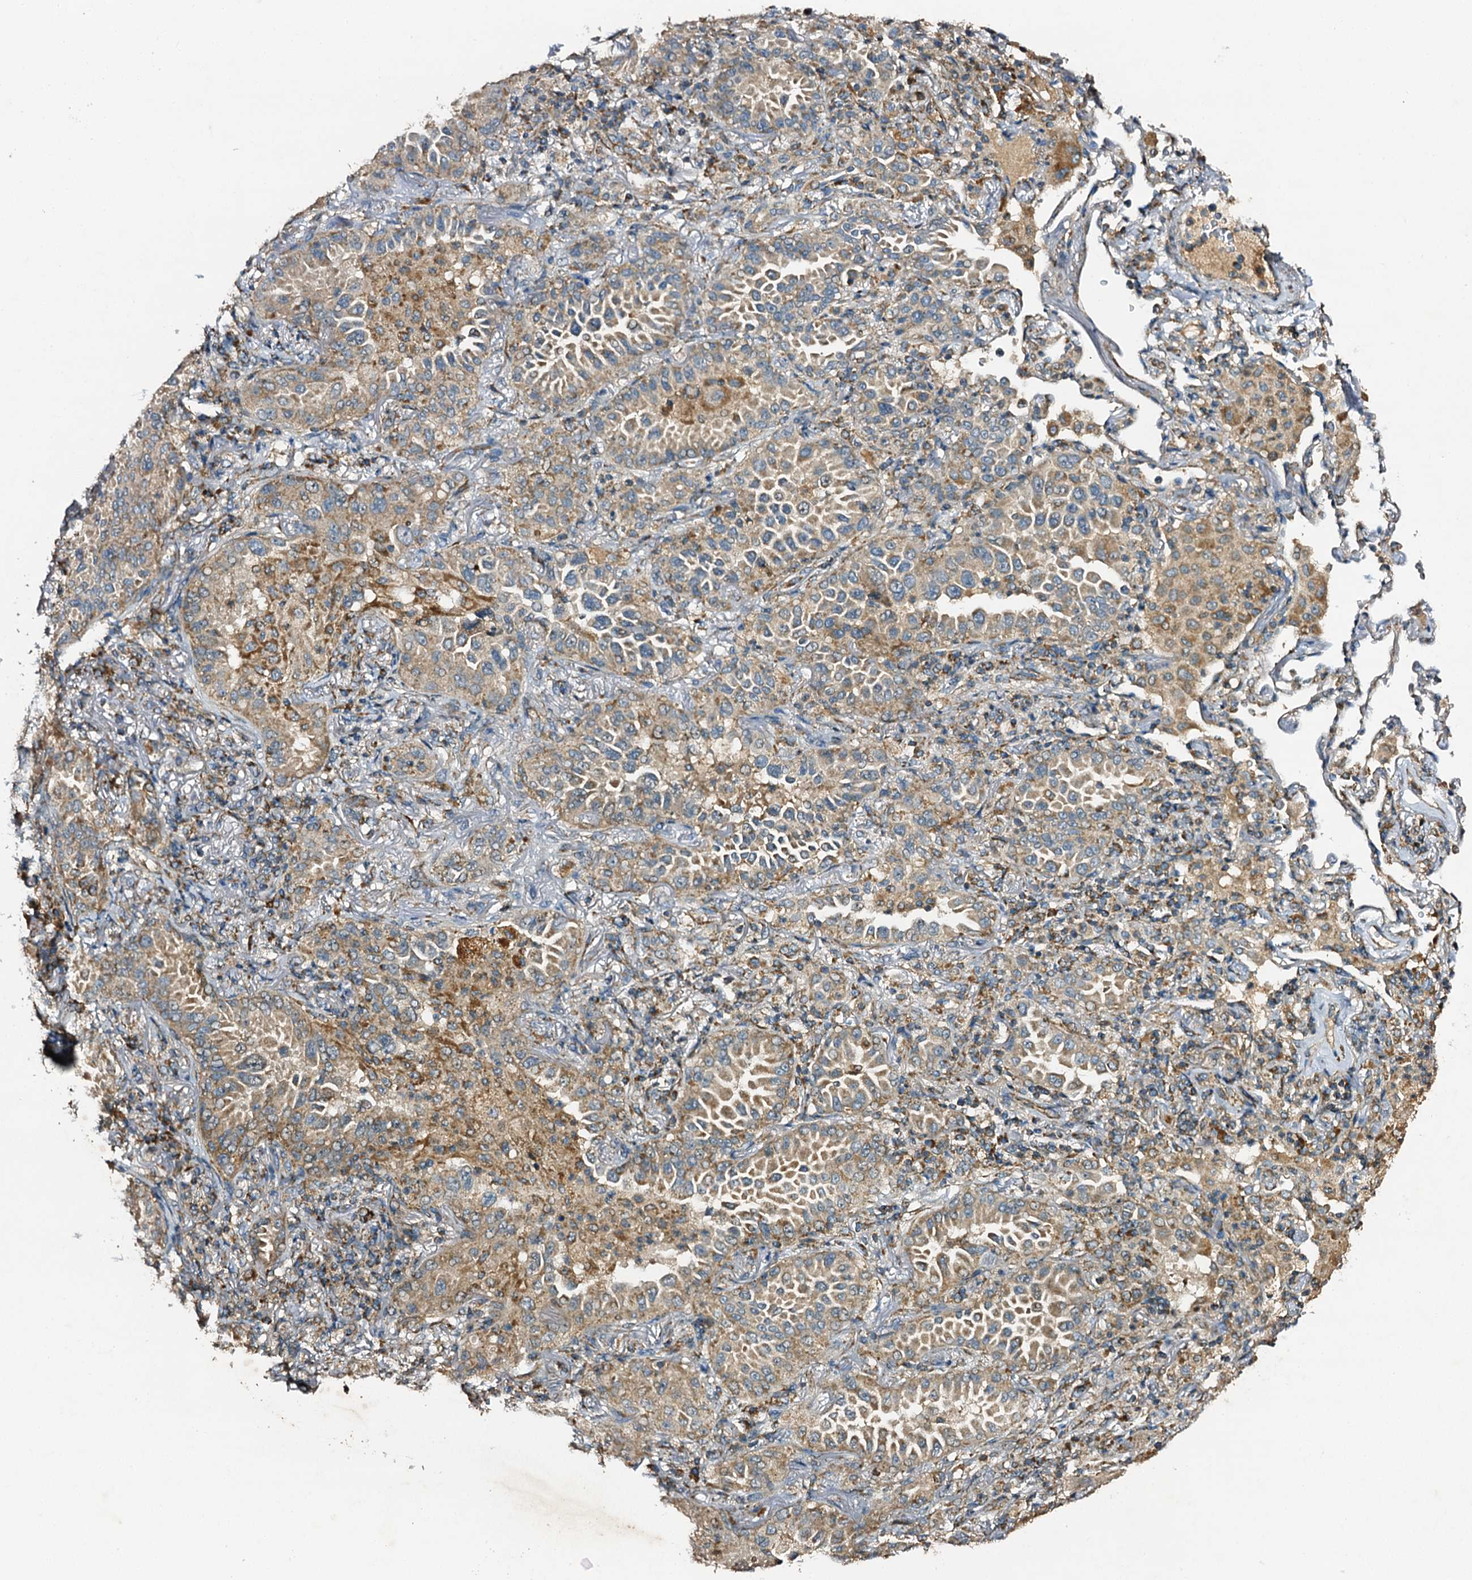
{"staining": {"intensity": "weak", "quantity": ">75%", "location": "cytoplasmic/membranous"}, "tissue": "lung cancer", "cell_type": "Tumor cells", "image_type": "cancer", "snomed": [{"axis": "morphology", "description": "Adenocarcinoma, NOS"}, {"axis": "topography", "description": "Lung"}], "caption": "This is a micrograph of immunohistochemistry (IHC) staining of lung cancer (adenocarcinoma), which shows weak staining in the cytoplasmic/membranous of tumor cells.", "gene": "NDUFA13", "patient": {"sex": "female", "age": 69}}